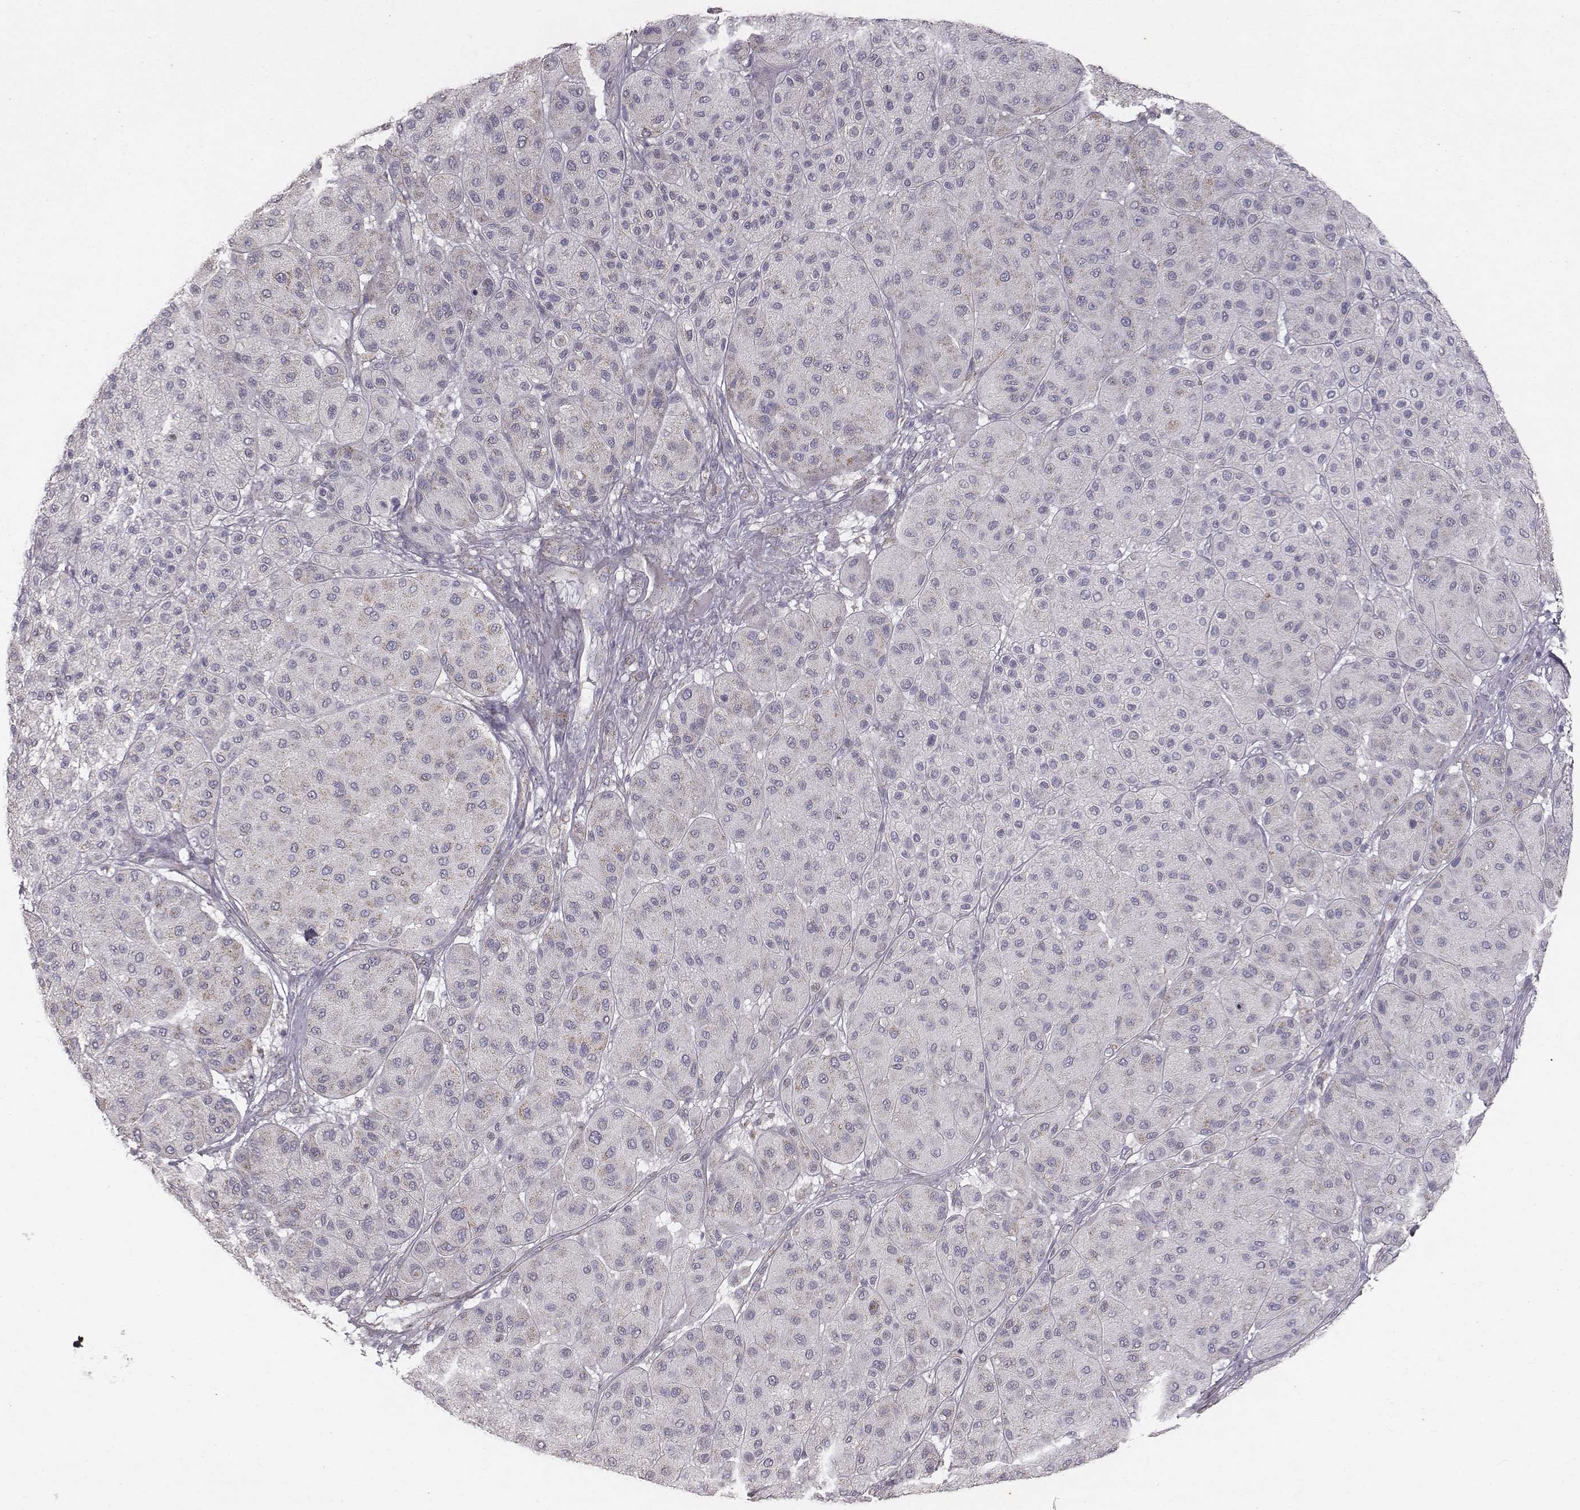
{"staining": {"intensity": "negative", "quantity": "none", "location": "none"}, "tissue": "melanoma", "cell_type": "Tumor cells", "image_type": "cancer", "snomed": [{"axis": "morphology", "description": "Malignant melanoma, Metastatic site"}, {"axis": "topography", "description": "Smooth muscle"}], "caption": "Tumor cells are negative for brown protein staining in melanoma.", "gene": "ABCD3", "patient": {"sex": "male", "age": 41}}